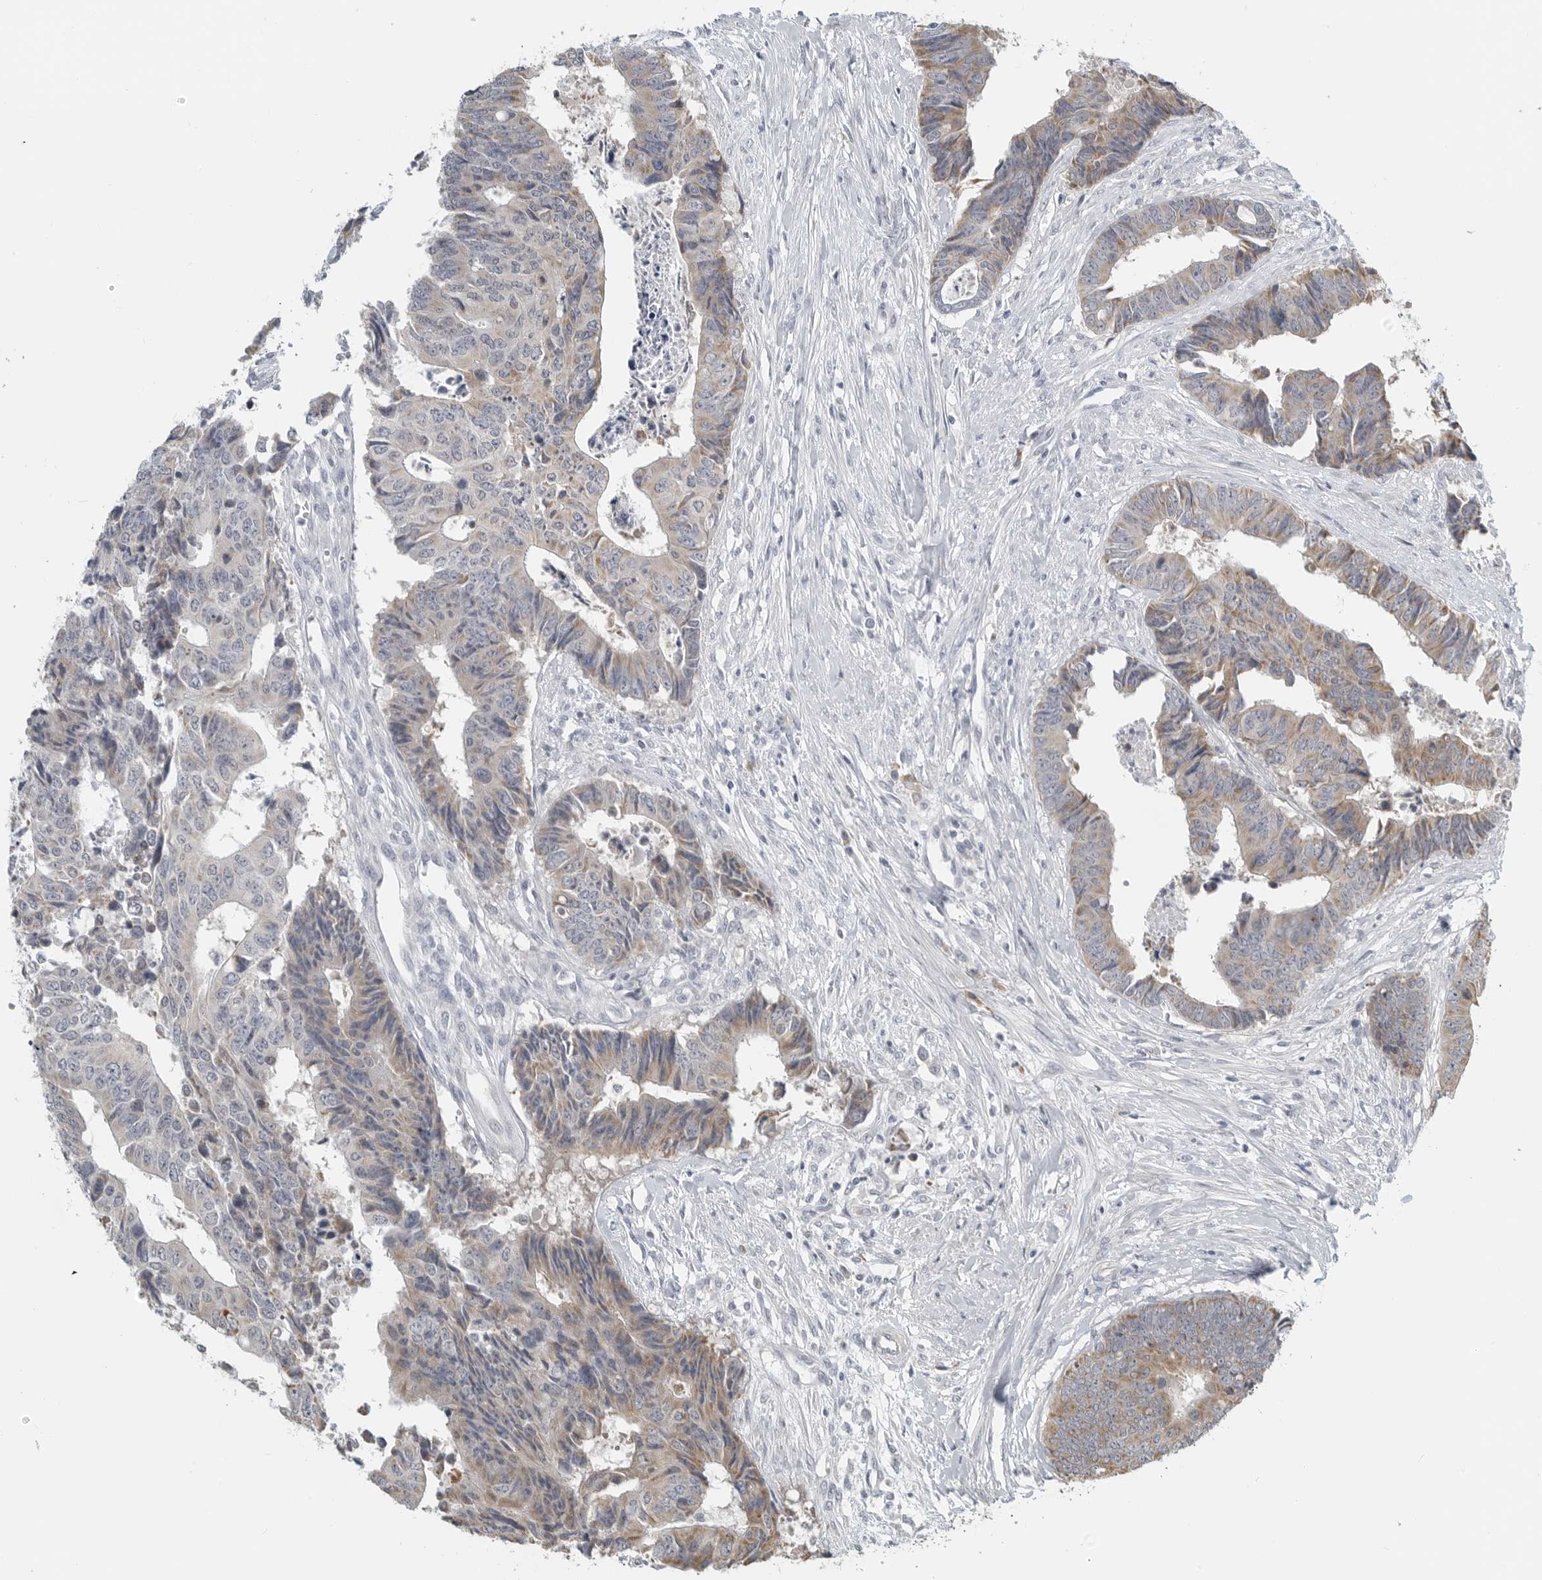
{"staining": {"intensity": "weak", "quantity": ">75%", "location": "cytoplasmic/membranous"}, "tissue": "colorectal cancer", "cell_type": "Tumor cells", "image_type": "cancer", "snomed": [{"axis": "morphology", "description": "Adenocarcinoma, NOS"}, {"axis": "topography", "description": "Rectum"}], "caption": "Tumor cells display low levels of weak cytoplasmic/membranous positivity in about >75% of cells in human adenocarcinoma (colorectal).", "gene": "IL12RB2", "patient": {"sex": "male", "age": 84}}